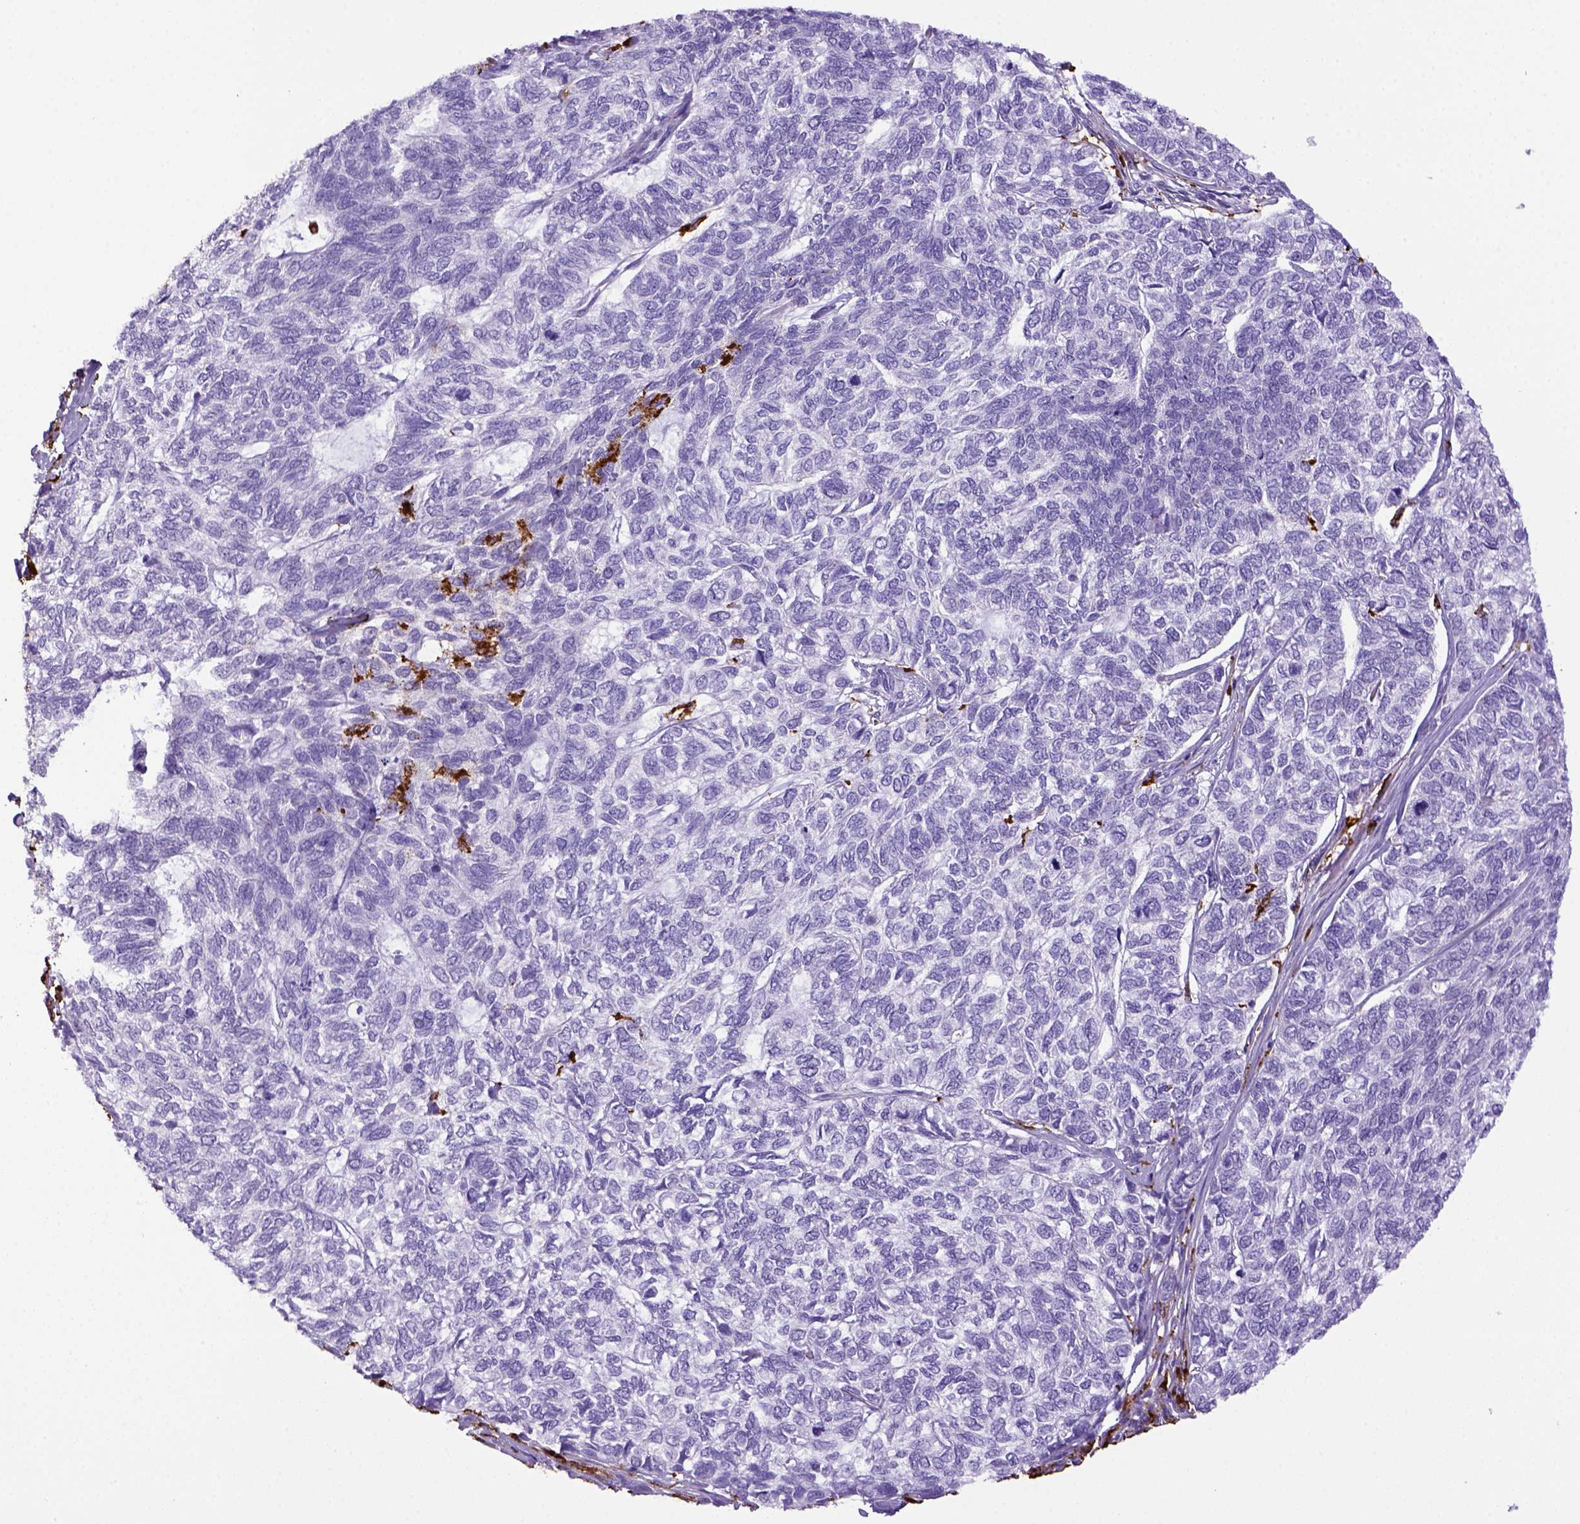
{"staining": {"intensity": "negative", "quantity": "none", "location": "none"}, "tissue": "skin cancer", "cell_type": "Tumor cells", "image_type": "cancer", "snomed": [{"axis": "morphology", "description": "Basal cell carcinoma"}, {"axis": "topography", "description": "Skin"}], "caption": "DAB (3,3'-diaminobenzidine) immunohistochemical staining of basal cell carcinoma (skin) displays no significant staining in tumor cells.", "gene": "CD68", "patient": {"sex": "female", "age": 65}}